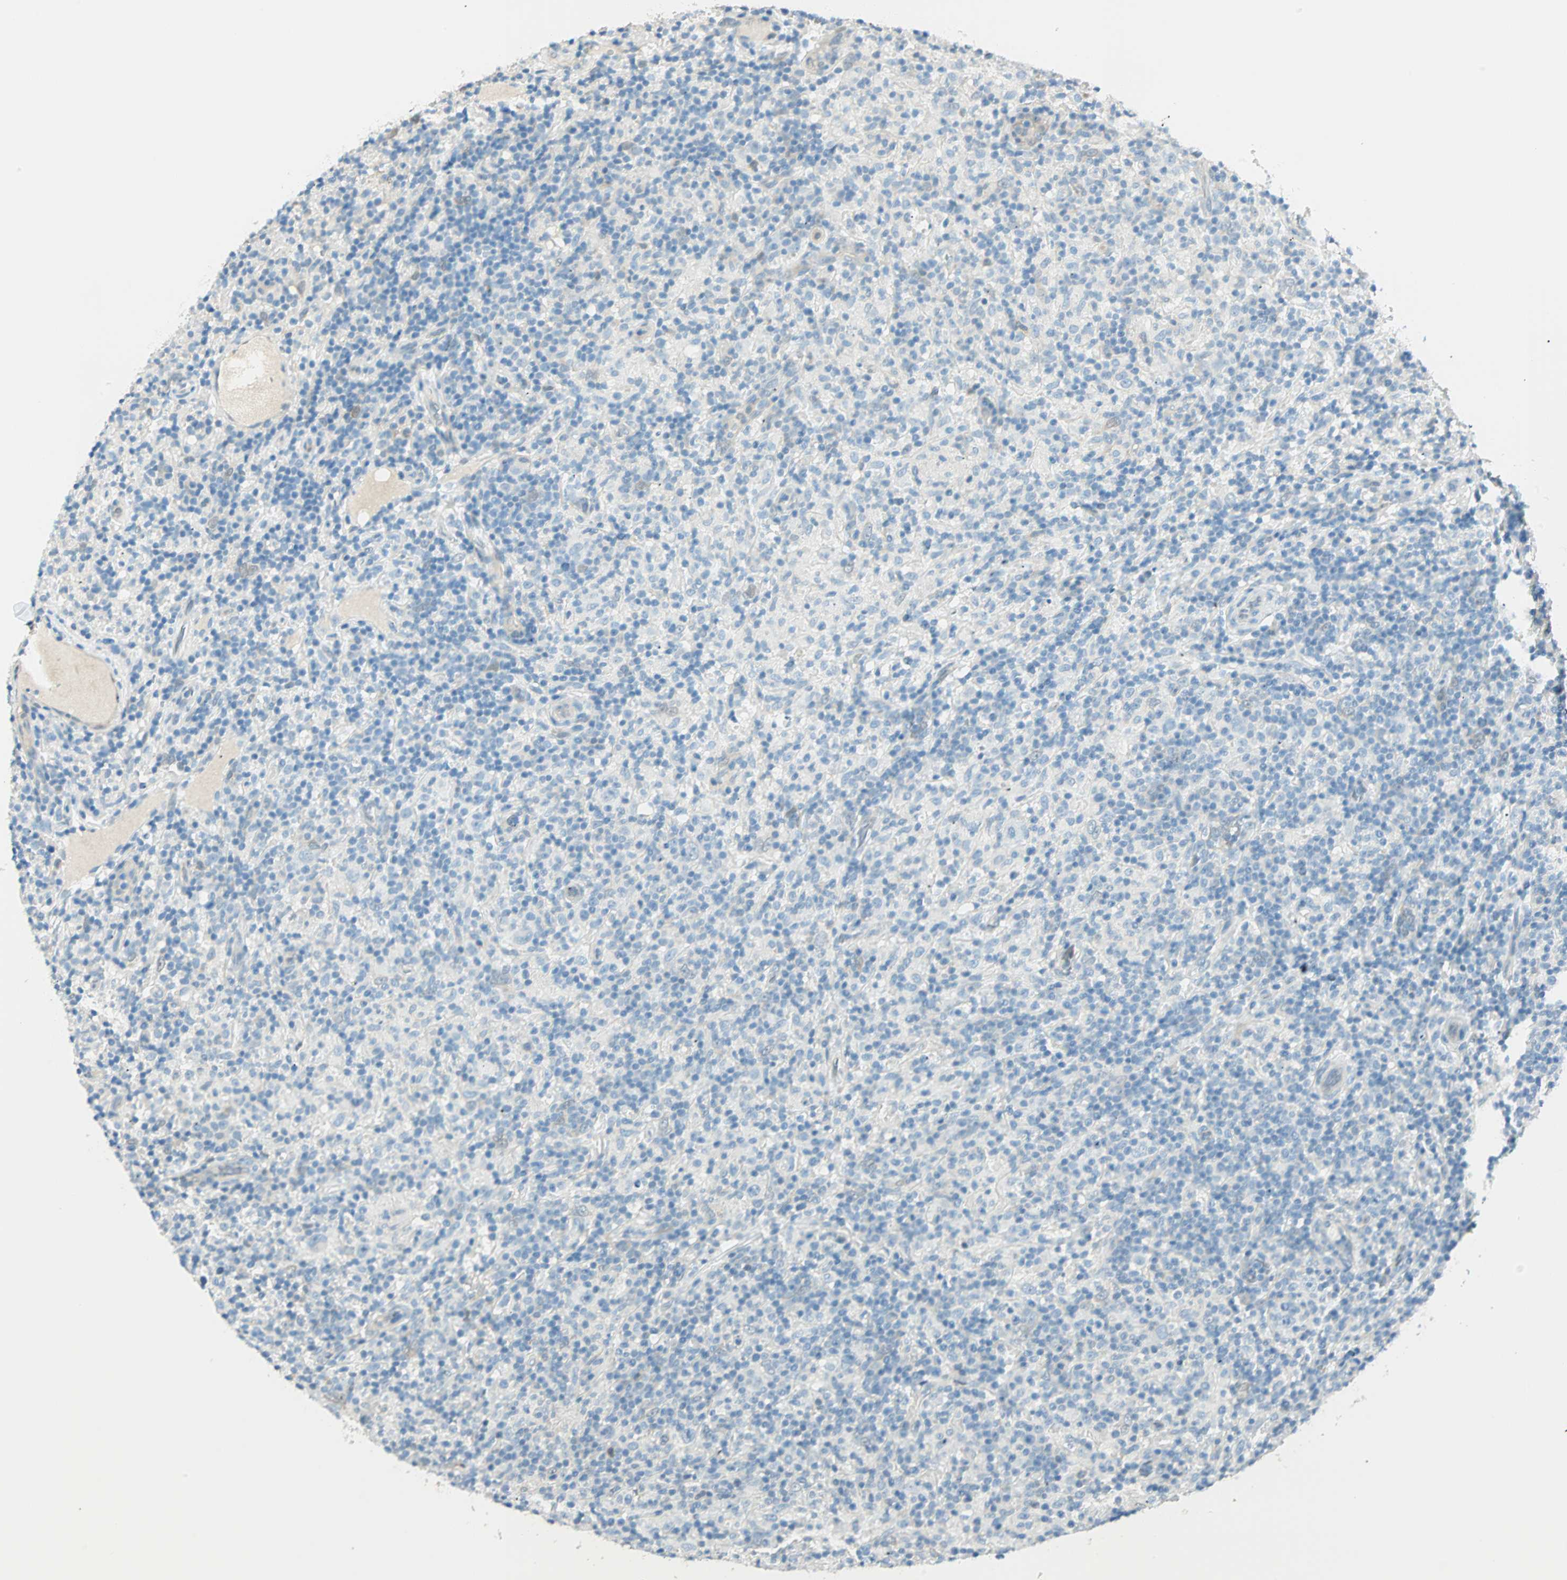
{"staining": {"intensity": "negative", "quantity": "none", "location": "none"}, "tissue": "lymphoma", "cell_type": "Tumor cells", "image_type": "cancer", "snomed": [{"axis": "morphology", "description": "Hodgkin's disease, NOS"}, {"axis": "topography", "description": "Lymph node"}], "caption": "Micrograph shows no significant protein positivity in tumor cells of lymphoma.", "gene": "S100A1", "patient": {"sex": "male", "age": 70}}